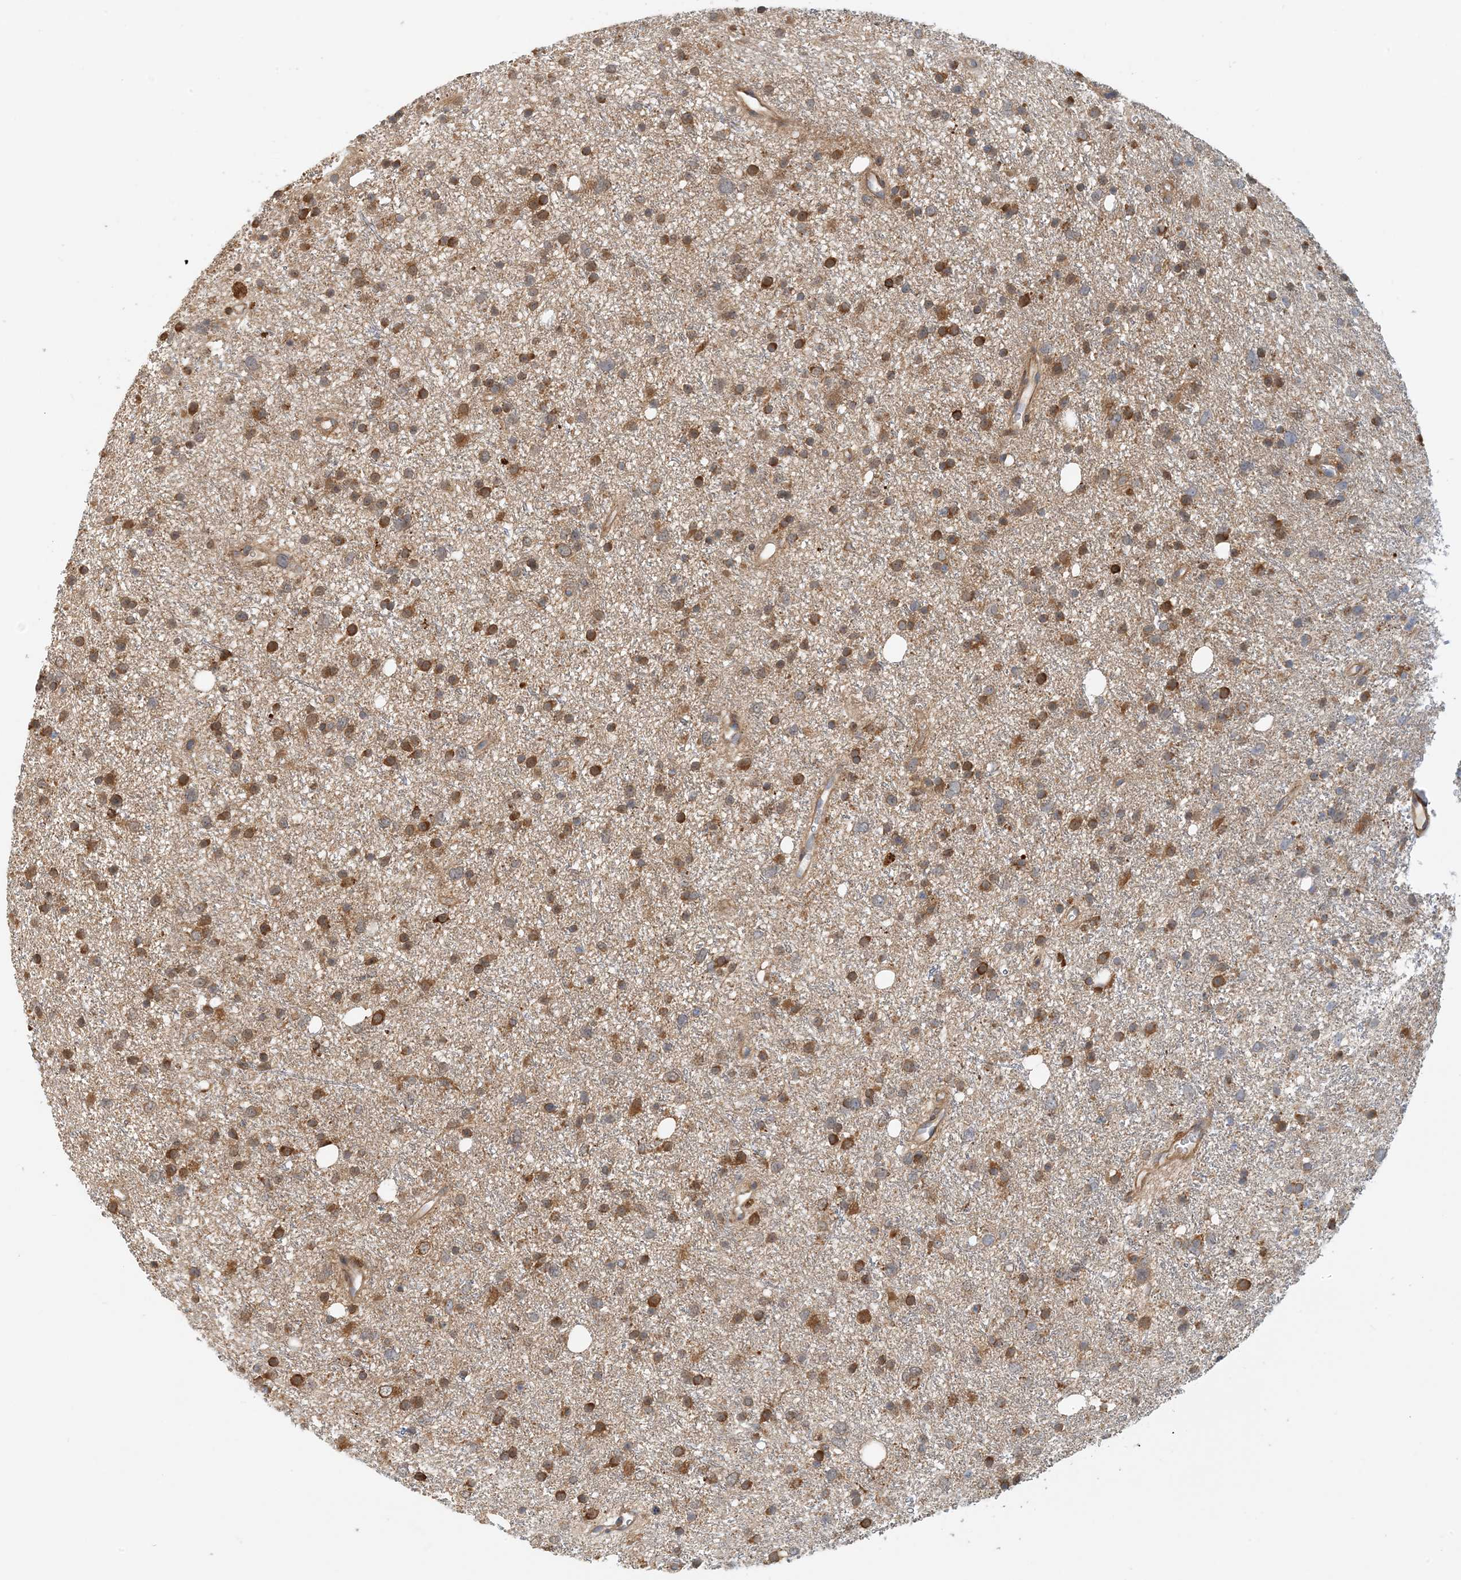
{"staining": {"intensity": "moderate", "quantity": ">75%", "location": "cytoplasmic/membranous"}, "tissue": "glioma", "cell_type": "Tumor cells", "image_type": "cancer", "snomed": [{"axis": "morphology", "description": "Glioma, malignant, Low grade"}, {"axis": "topography", "description": "Cerebral cortex"}], "caption": "DAB immunohistochemical staining of human glioma displays moderate cytoplasmic/membranous protein staining in approximately >75% of tumor cells.", "gene": "HNMT", "patient": {"sex": "female", "age": 39}}